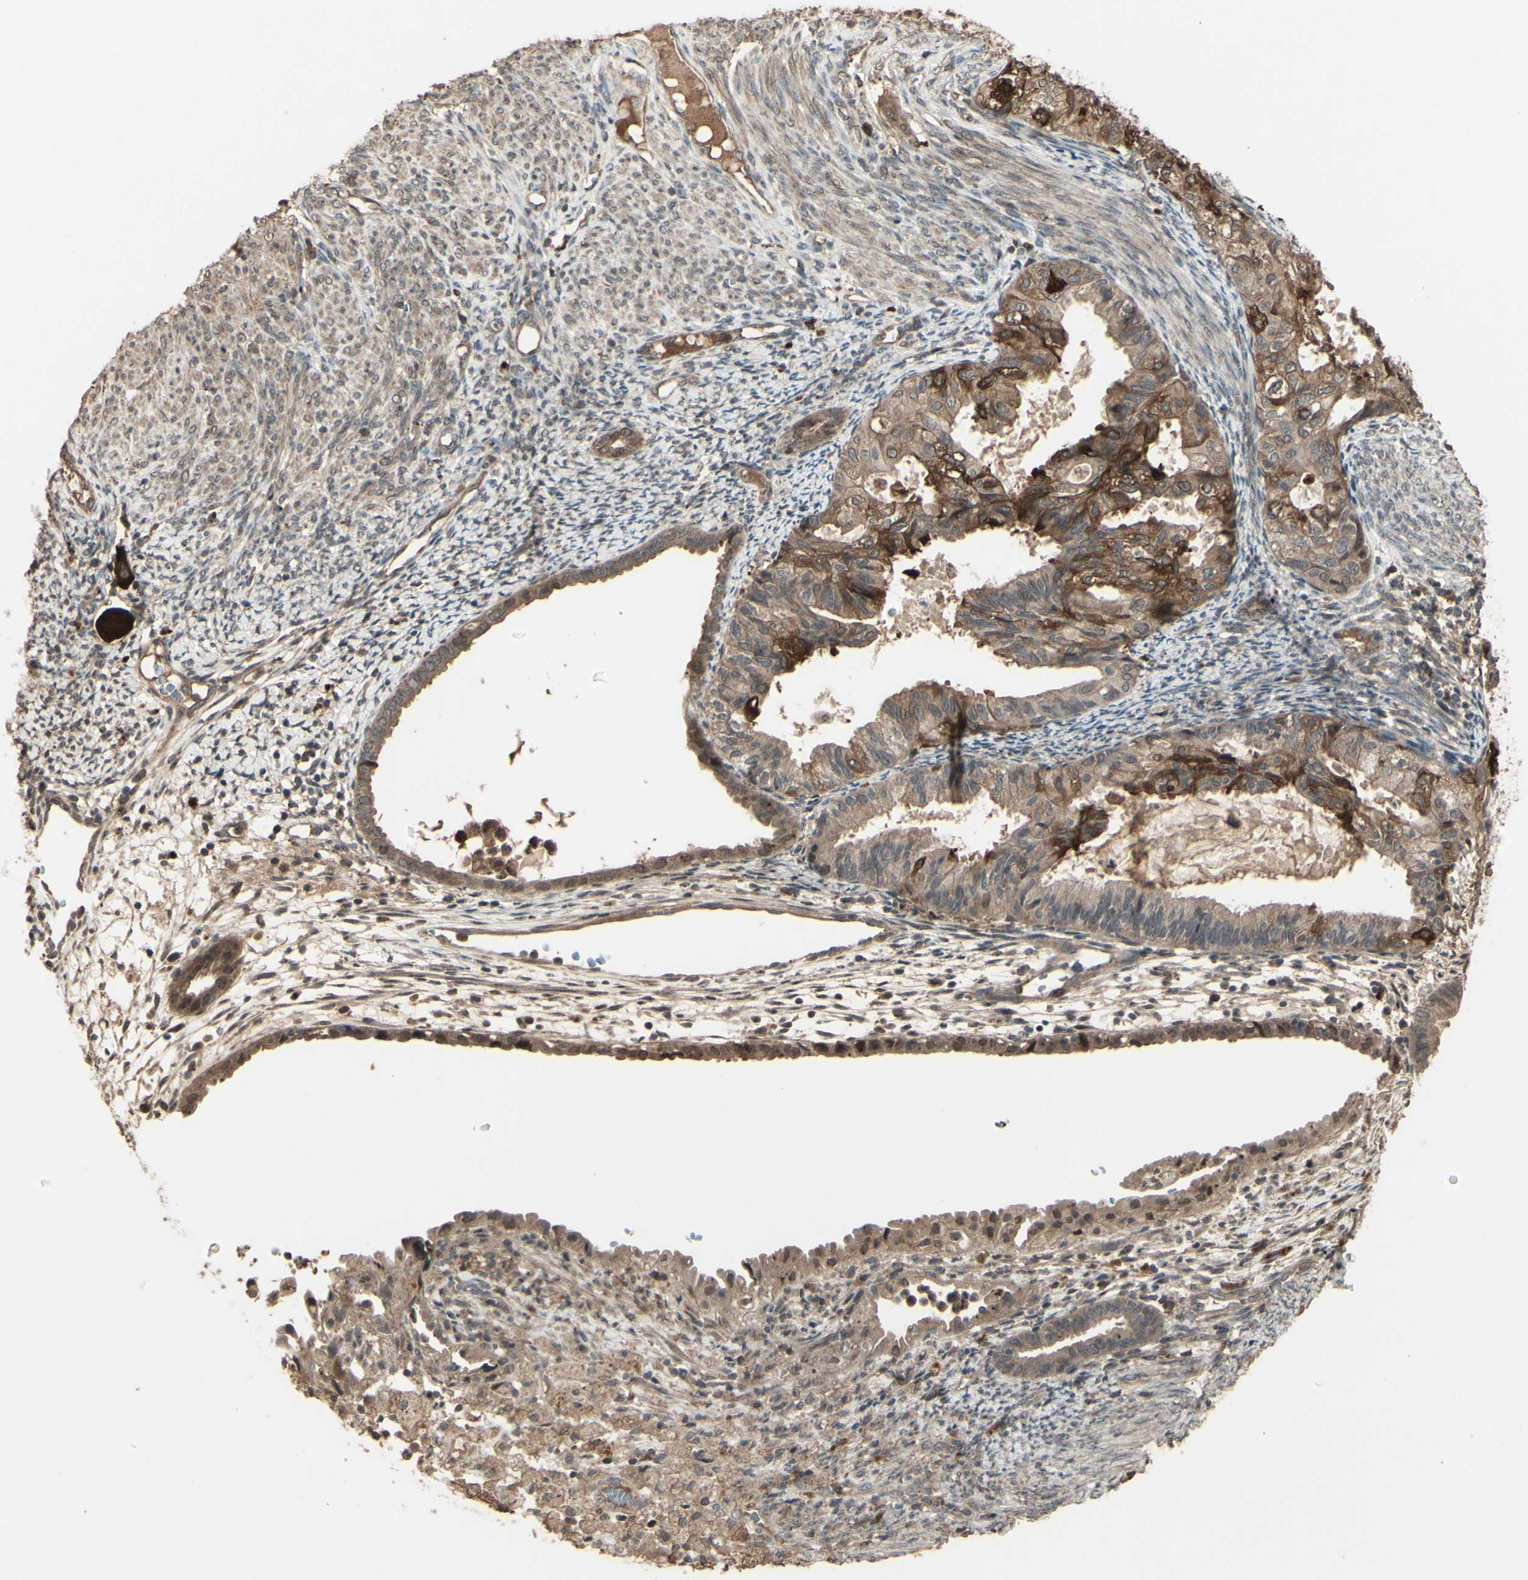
{"staining": {"intensity": "moderate", "quantity": ">75%", "location": "cytoplasmic/membranous"}, "tissue": "cervical cancer", "cell_type": "Tumor cells", "image_type": "cancer", "snomed": [{"axis": "morphology", "description": "Normal tissue, NOS"}, {"axis": "morphology", "description": "Adenocarcinoma, NOS"}, {"axis": "topography", "description": "Cervix"}, {"axis": "topography", "description": "Endometrium"}], "caption": "Tumor cells exhibit moderate cytoplasmic/membranous expression in about >75% of cells in cervical adenocarcinoma.", "gene": "GNAS", "patient": {"sex": "female", "age": 86}}